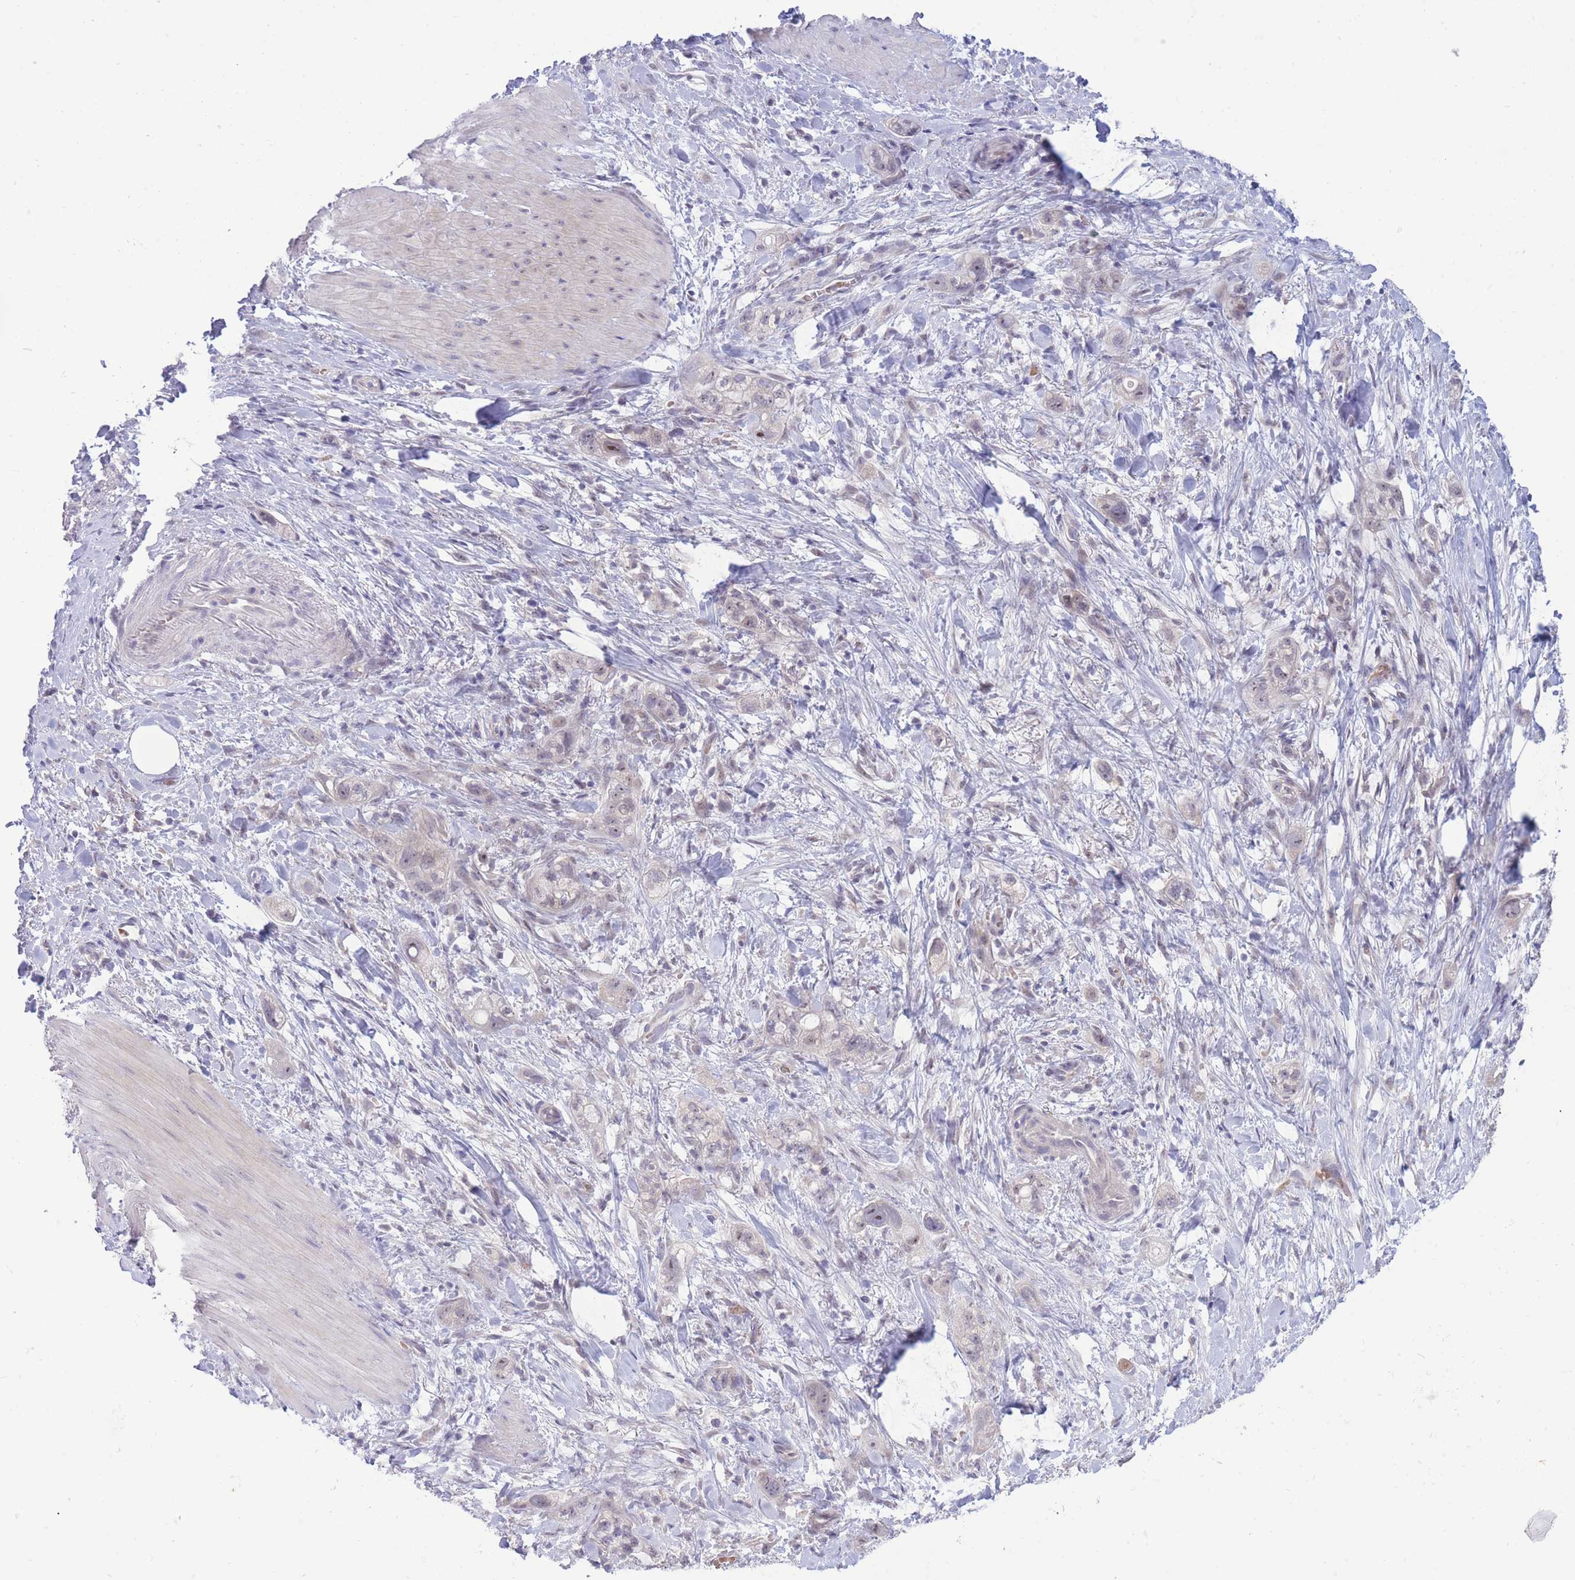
{"staining": {"intensity": "weak", "quantity": "<25%", "location": "nuclear"}, "tissue": "stomach cancer", "cell_type": "Tumor cells", "image_type": "cancer", "snomed": [{"axis": "morphology", "description": "Adenocarcinoma, NOS"}, {"axis": "topography", "description": "Stomach"}, {"axis": "topography", "description": "Stomach, lower"}], "caption": "Immunohistochemical staining of stomach cancer shows no significant expression in tumor cells.", "gene": "FBXO46", "patient": {"sex": "female", "age": 48}}